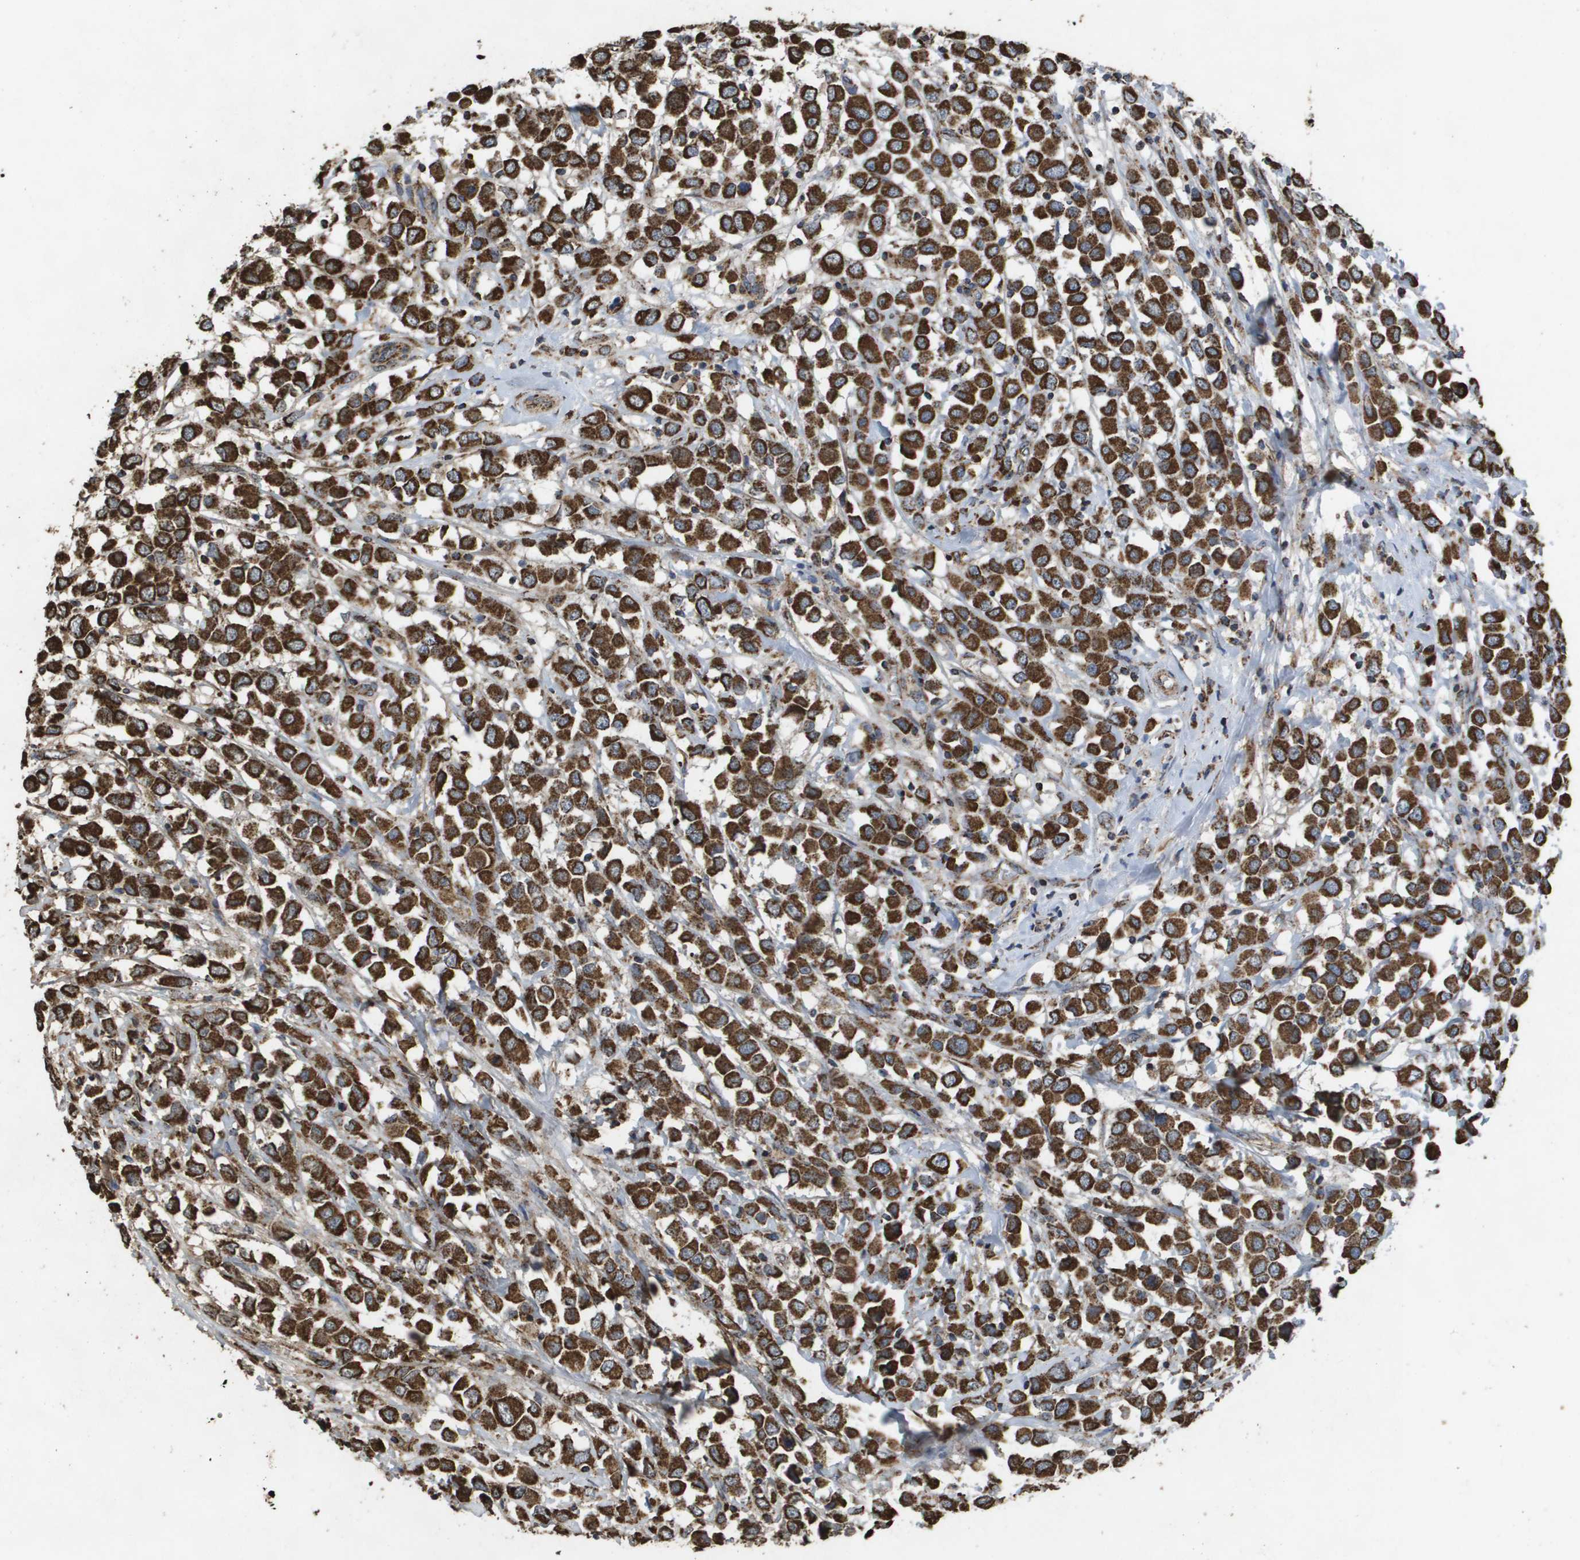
{"staining": {"intensity": "strong", "quantity": ">75%", "location": "cytoplasmic/membranous"}, "tissue": "breast cancer", "cell_type": "Tumor cells", "image_type": "cancer", "snomed": [{"axis": "morphology", "description": "Duct carcinoma"}, {"axis": "topography", "description": "Breast"}], "caption": "This micrograph reveals breast infiltrating ductal carcinoma stained with immunohistochemistry to label a protein in brown. The cytoplasmic/membranous of tumor cells show strong positivity for the protein. Nuclei are counter-stained blue.", "gene": "HSPE1", "patient": {"sex": "female", "age": 61}}